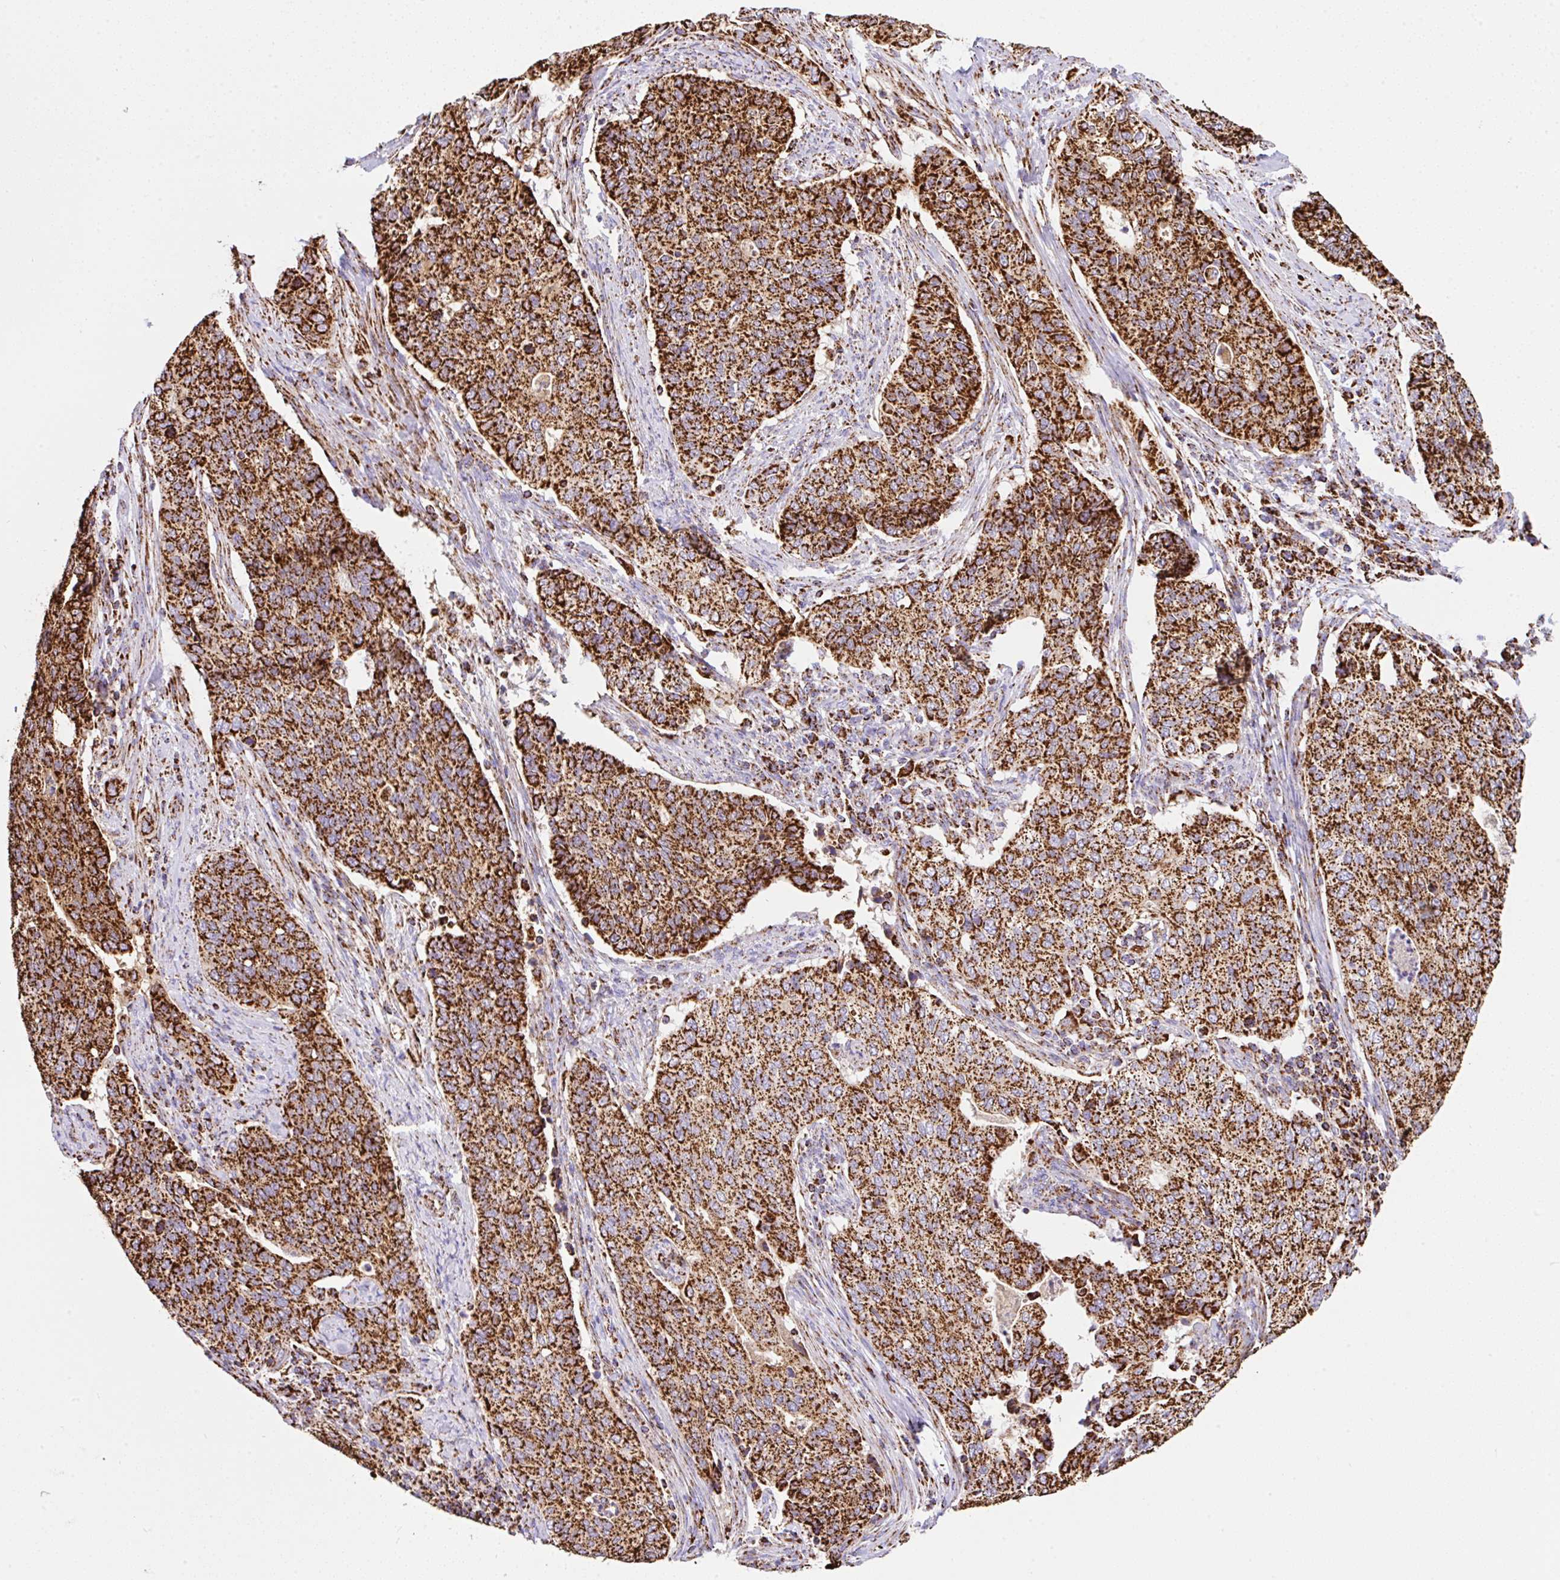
{"staining": {"intensity": "strong", "quantity": ">75%", "location": "cytoplasmic/membranous"}, "tissue": "cervical cancer", "cell_type": "Tumor cells", "image_type": "cancer", "snomed": [{"axis": "morphology", "description": "Squamous cell carcinoma, NOS"}, {"axis": "topography", "description": "Cervix"}], "caption": "An IHC image of tumor tissue is shown. Protein staining in brown highlights strong cytoplasmic/membranous positivity in squamous cell carcinoma (cervical) within tumor cells. Nuclei are stained in blue.", "gene": "ANKRD33B", "patient": {"sex": "female", "age": 38}}